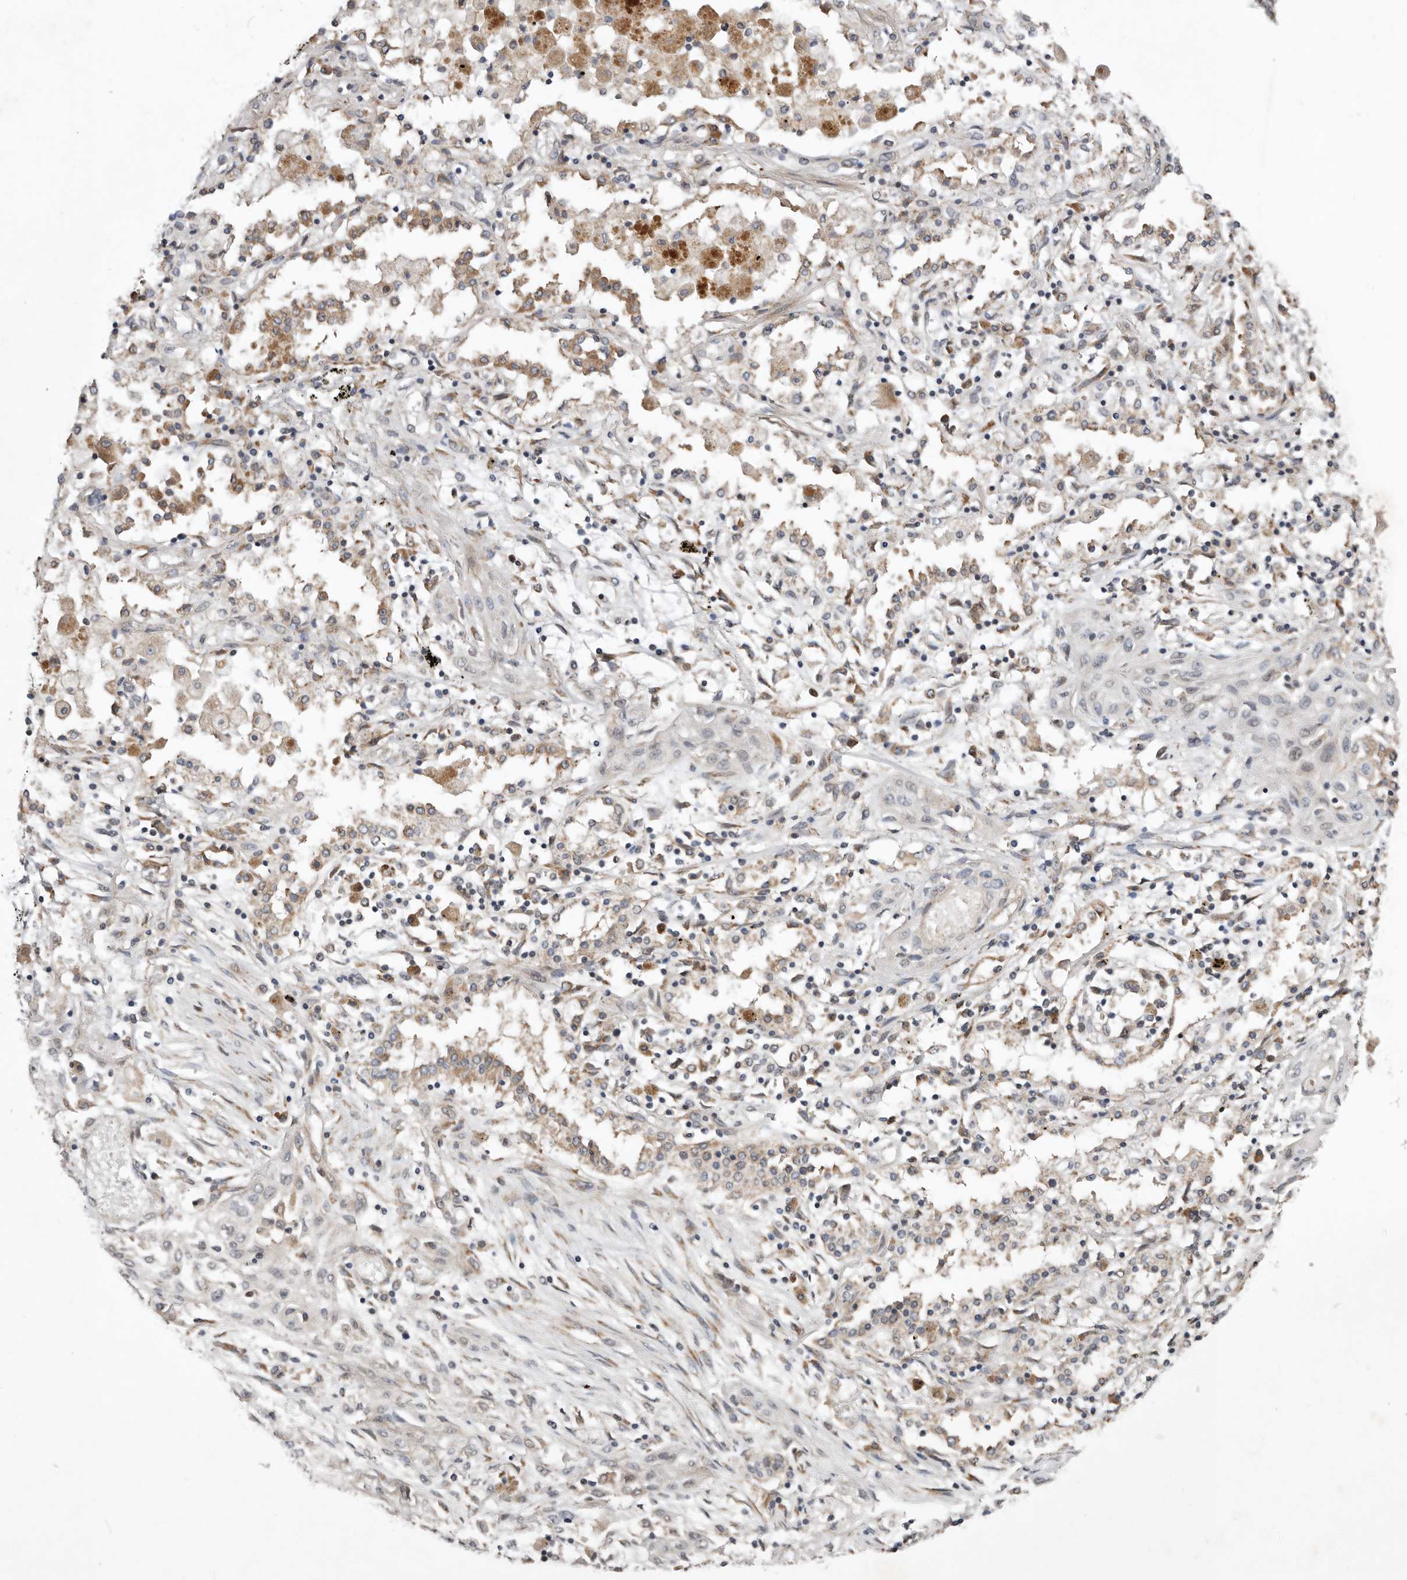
{"staining": {"intensity": "negative", "quantity": "none", "location": "none"}, "tissue": "lung cancer", "cell_type": "Tumor cells", "image_type": "cancer", "snomed": [{"axis": "morphology", "description": "Squamous cell carcinoma, NOS"}, {"axis": "topography", "description": "Lung"}], "caption": "Lung squamous cell carcinoma was stained to show a protein in brown. There is no significant positivity in tumor cells.", "gene": "CHML", "patient": {"sex": "female", "age": 47}}